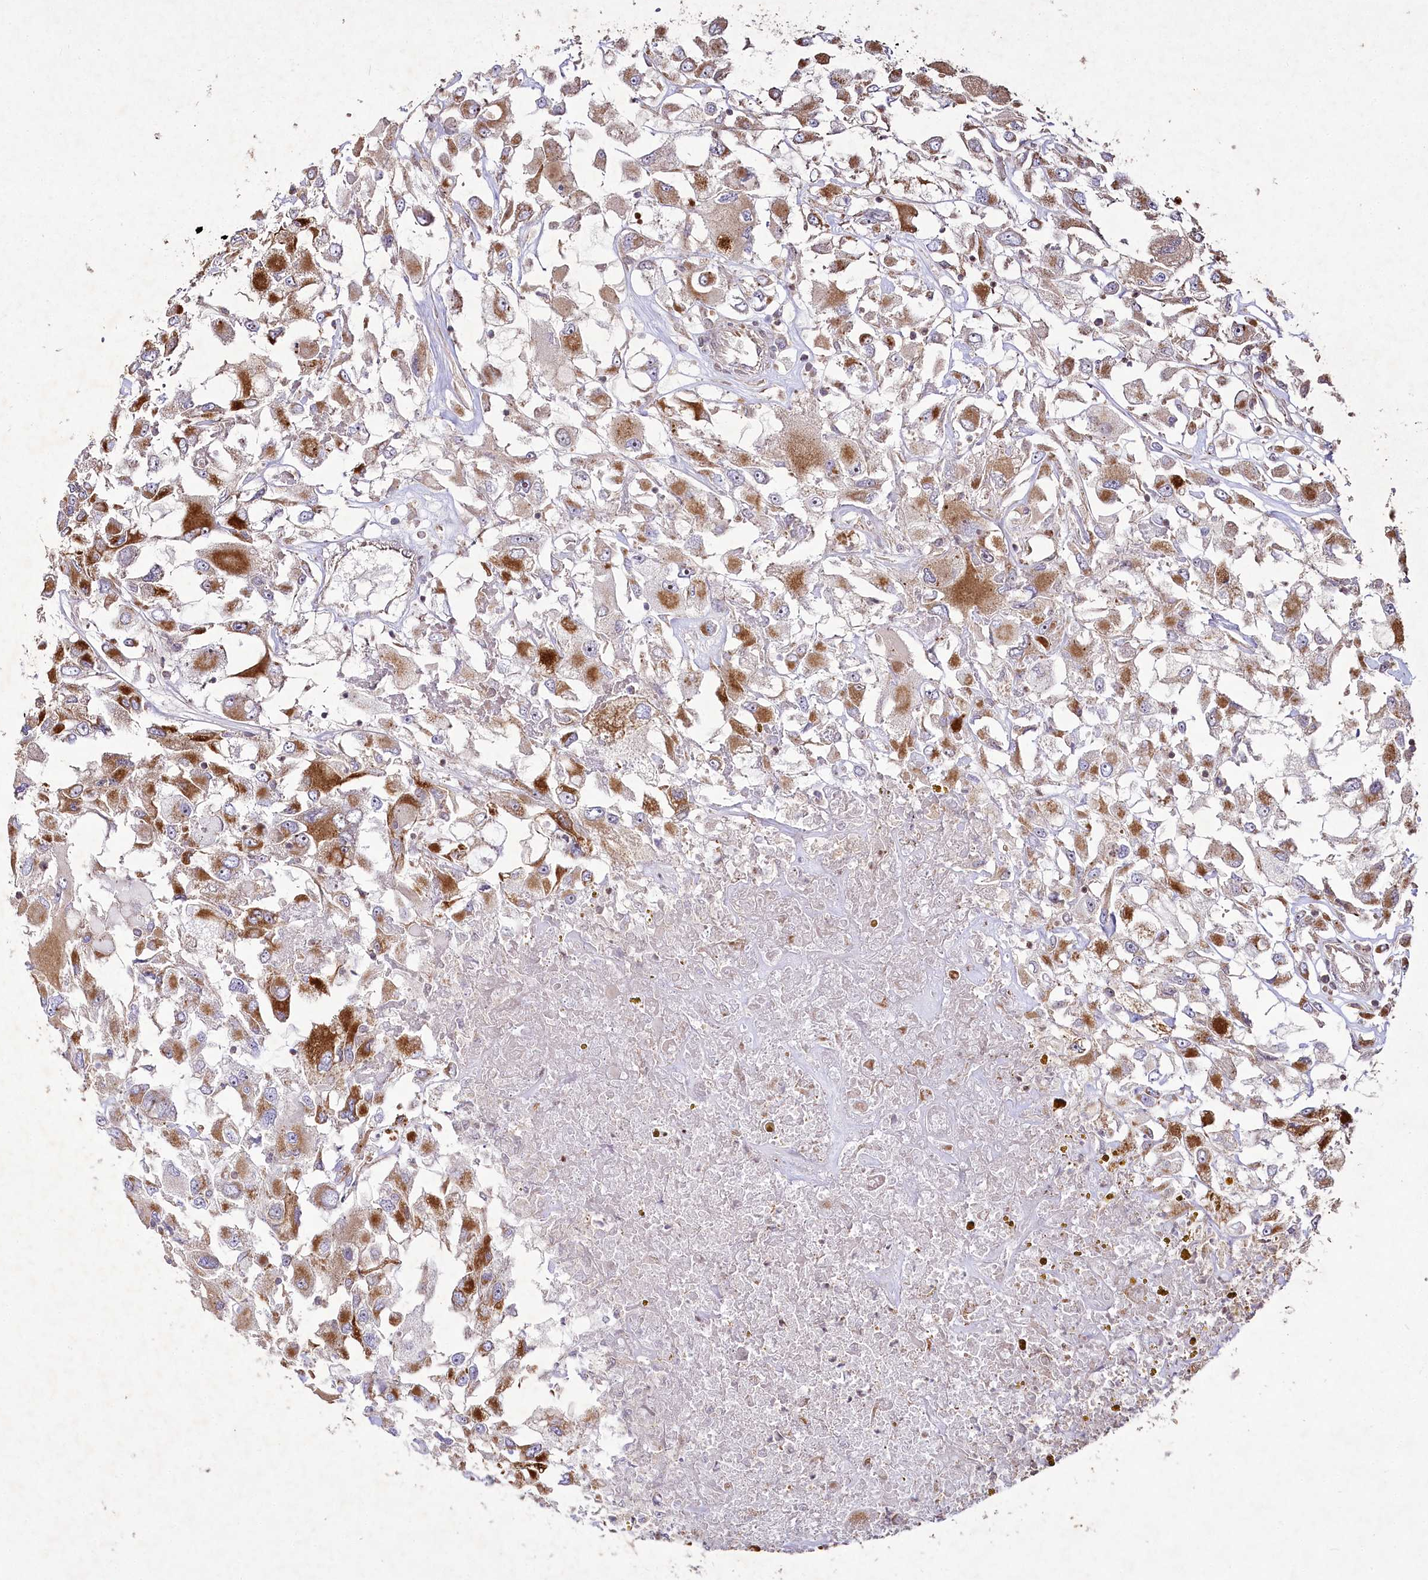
{"staining": {"intensity": "moderate", "quantity": ">75%", "location": "cytoplasmic/membranous"}, "tissue": "renal cancer", "cell_type": "Tumor cells", "image_type": "cancer", "snomed": [{"axis": "morphology", "description": "Adenocarcinoma, NOS"}, {"axis": "topography", "description": "Kidney"}], "caption": "Human renal cancer stained with a protein marker exhibits moderate staining in tumor cells.", "gene": "PSTK", "patient": {"sex": "female", "age": 52}}